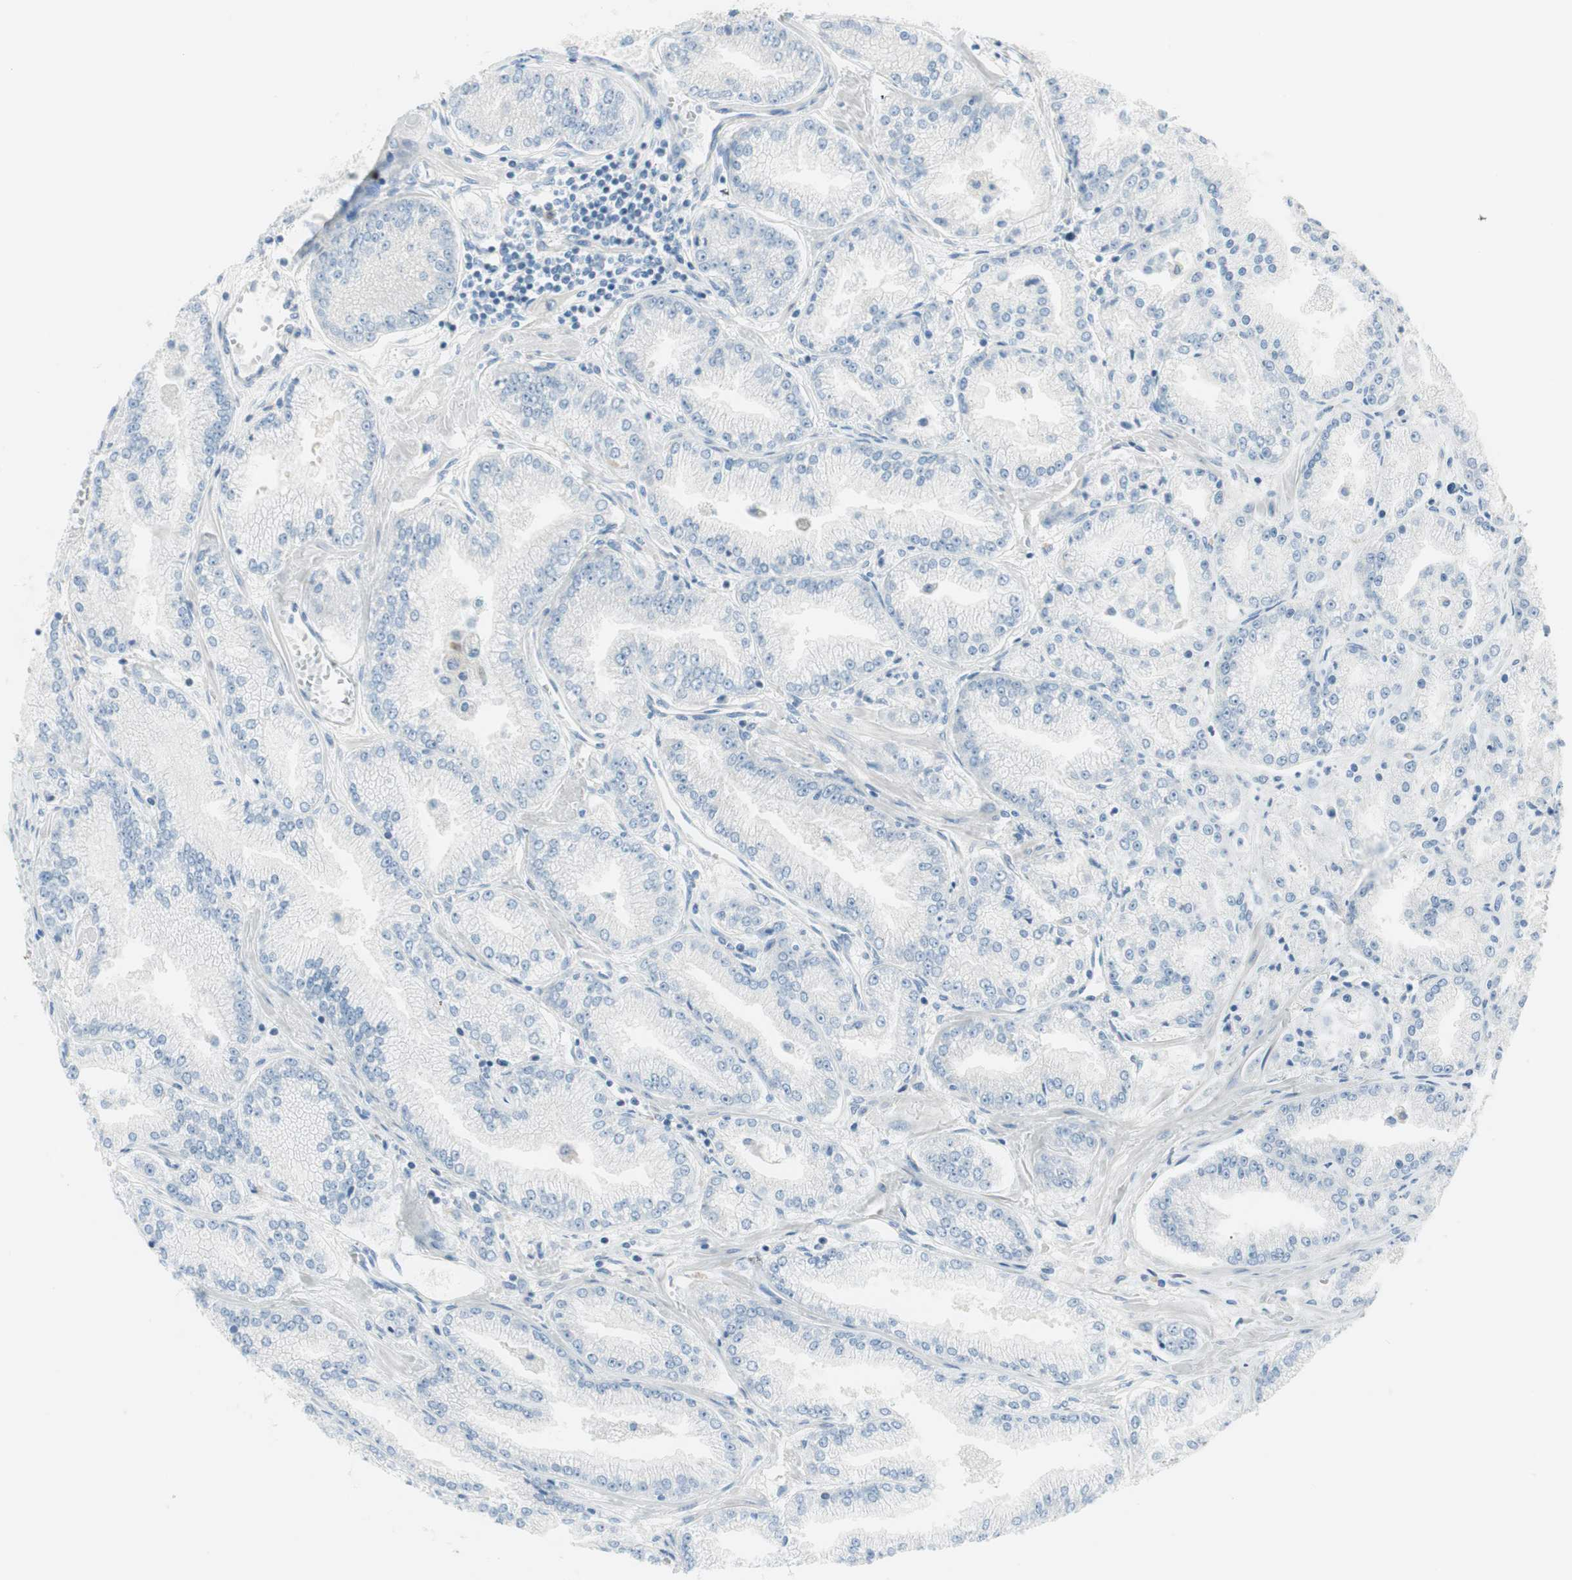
{"staining": {"intensity": "negative", "quantity": "none", "location": "none"}, "tissue": "prostate cancer", "cell_type": "Tumor cells", "image_type": "cancer", "snomed": [{"axis": "morphology", "description": "Adenocarcinoma, High grade"}, {"axis": "topography", "description": "Prostate"}], "caption": "Prostate adenocarcinoma (high-grade) was stained to show a protein in brown. There is no significant positivity in tumor cells.", "gene": "PRRG4", "patient": {"sex": "male", "age": 61}}